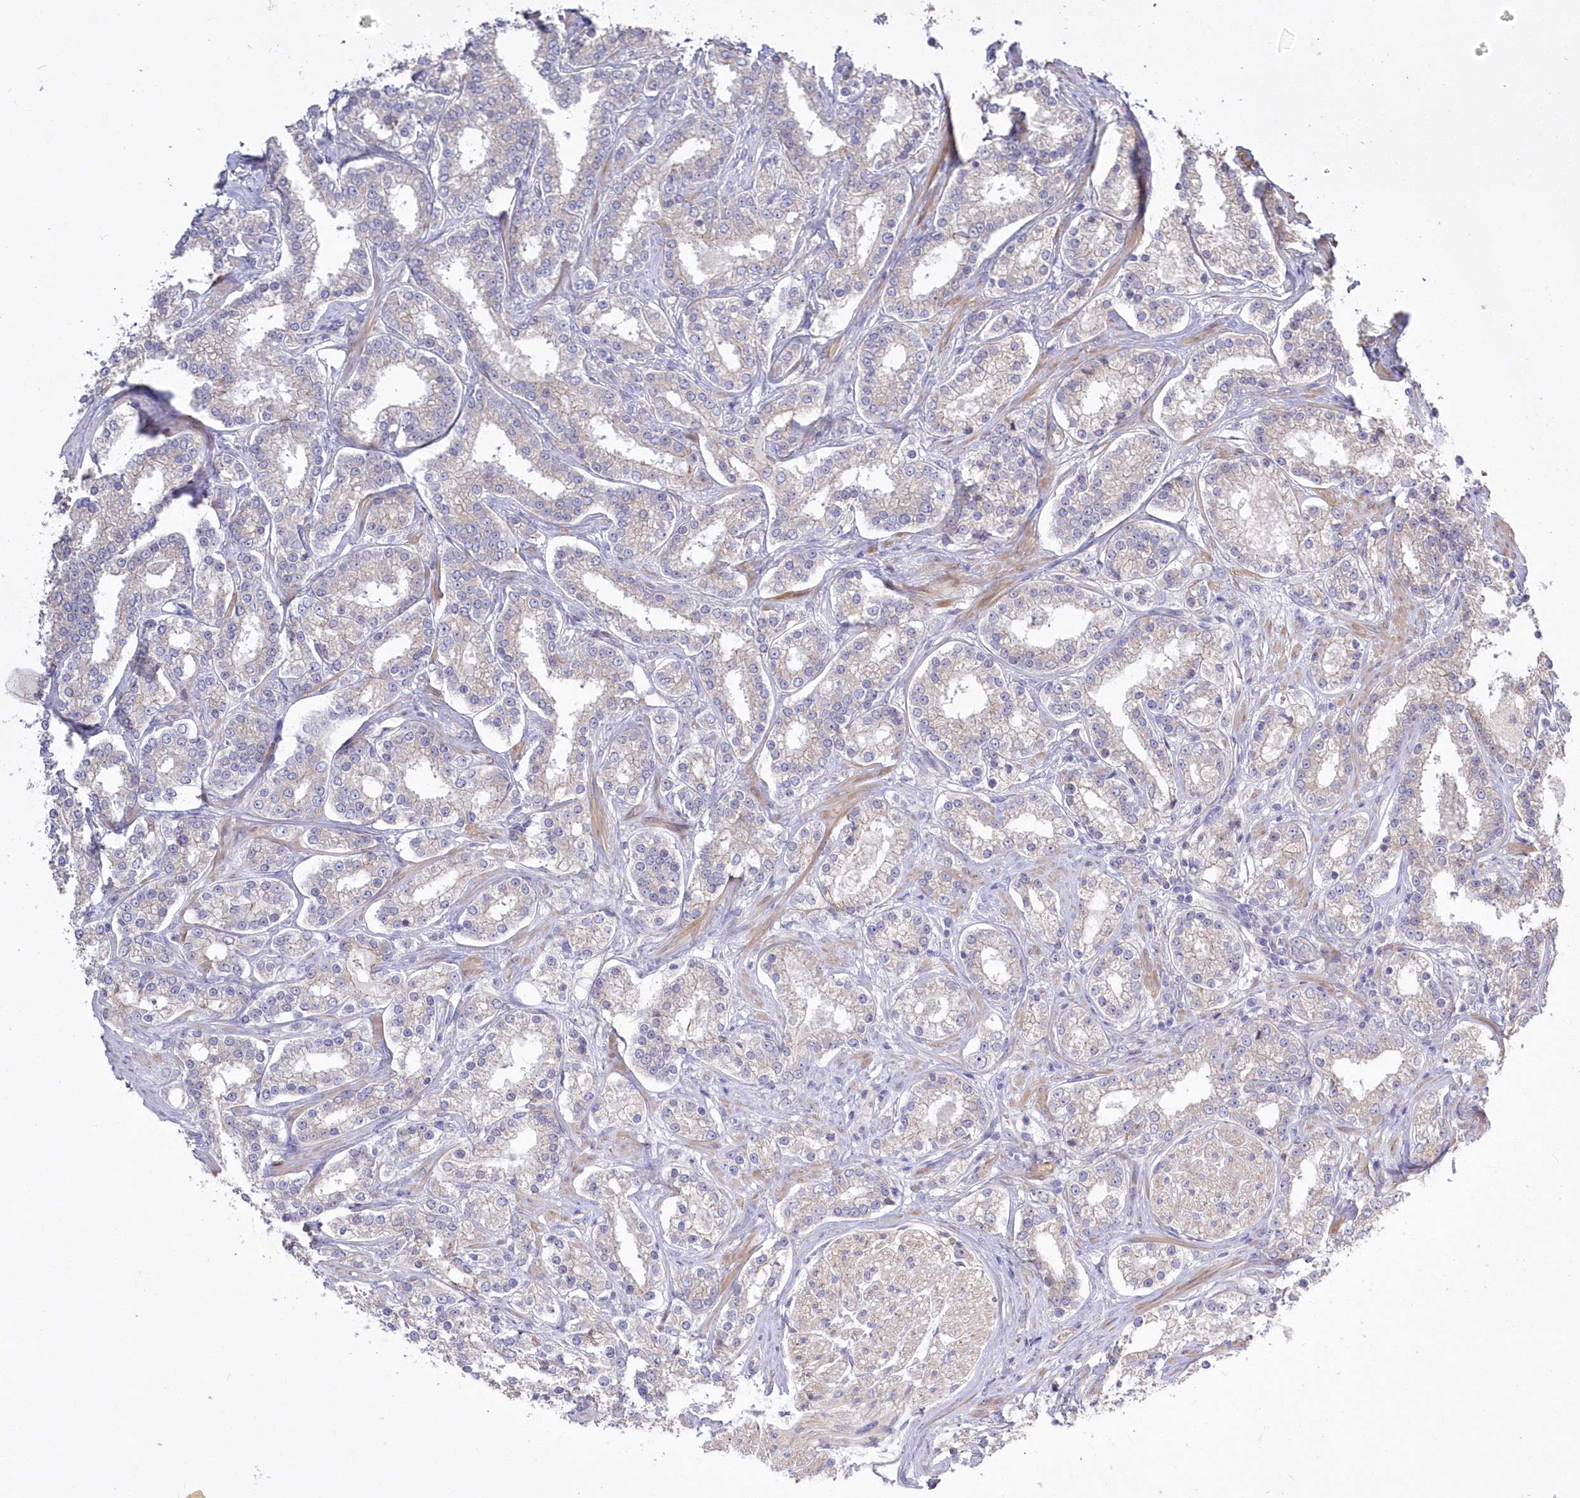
{"staining": {"intensity": "negative", "quantity": "none", "location": "none"}, "tissue": "prostate cancer", "cell_type": "Tumor cells", "image_type": "cancer", "snomed": [{"axis": "morphology", "description": "Normal tissue, NOS"}, {"axis": "morphology", "description": "Adenocarcinoma, High grade"}, {"axis": "topography", "description": "Prostate"}], "caption": "Human prostate cancer stained for a protein using immunohistochemistry demonstrates no expression in tumor cells.", "gene": "WBP1L", "patient": {"sex": "male", "age": 83}}